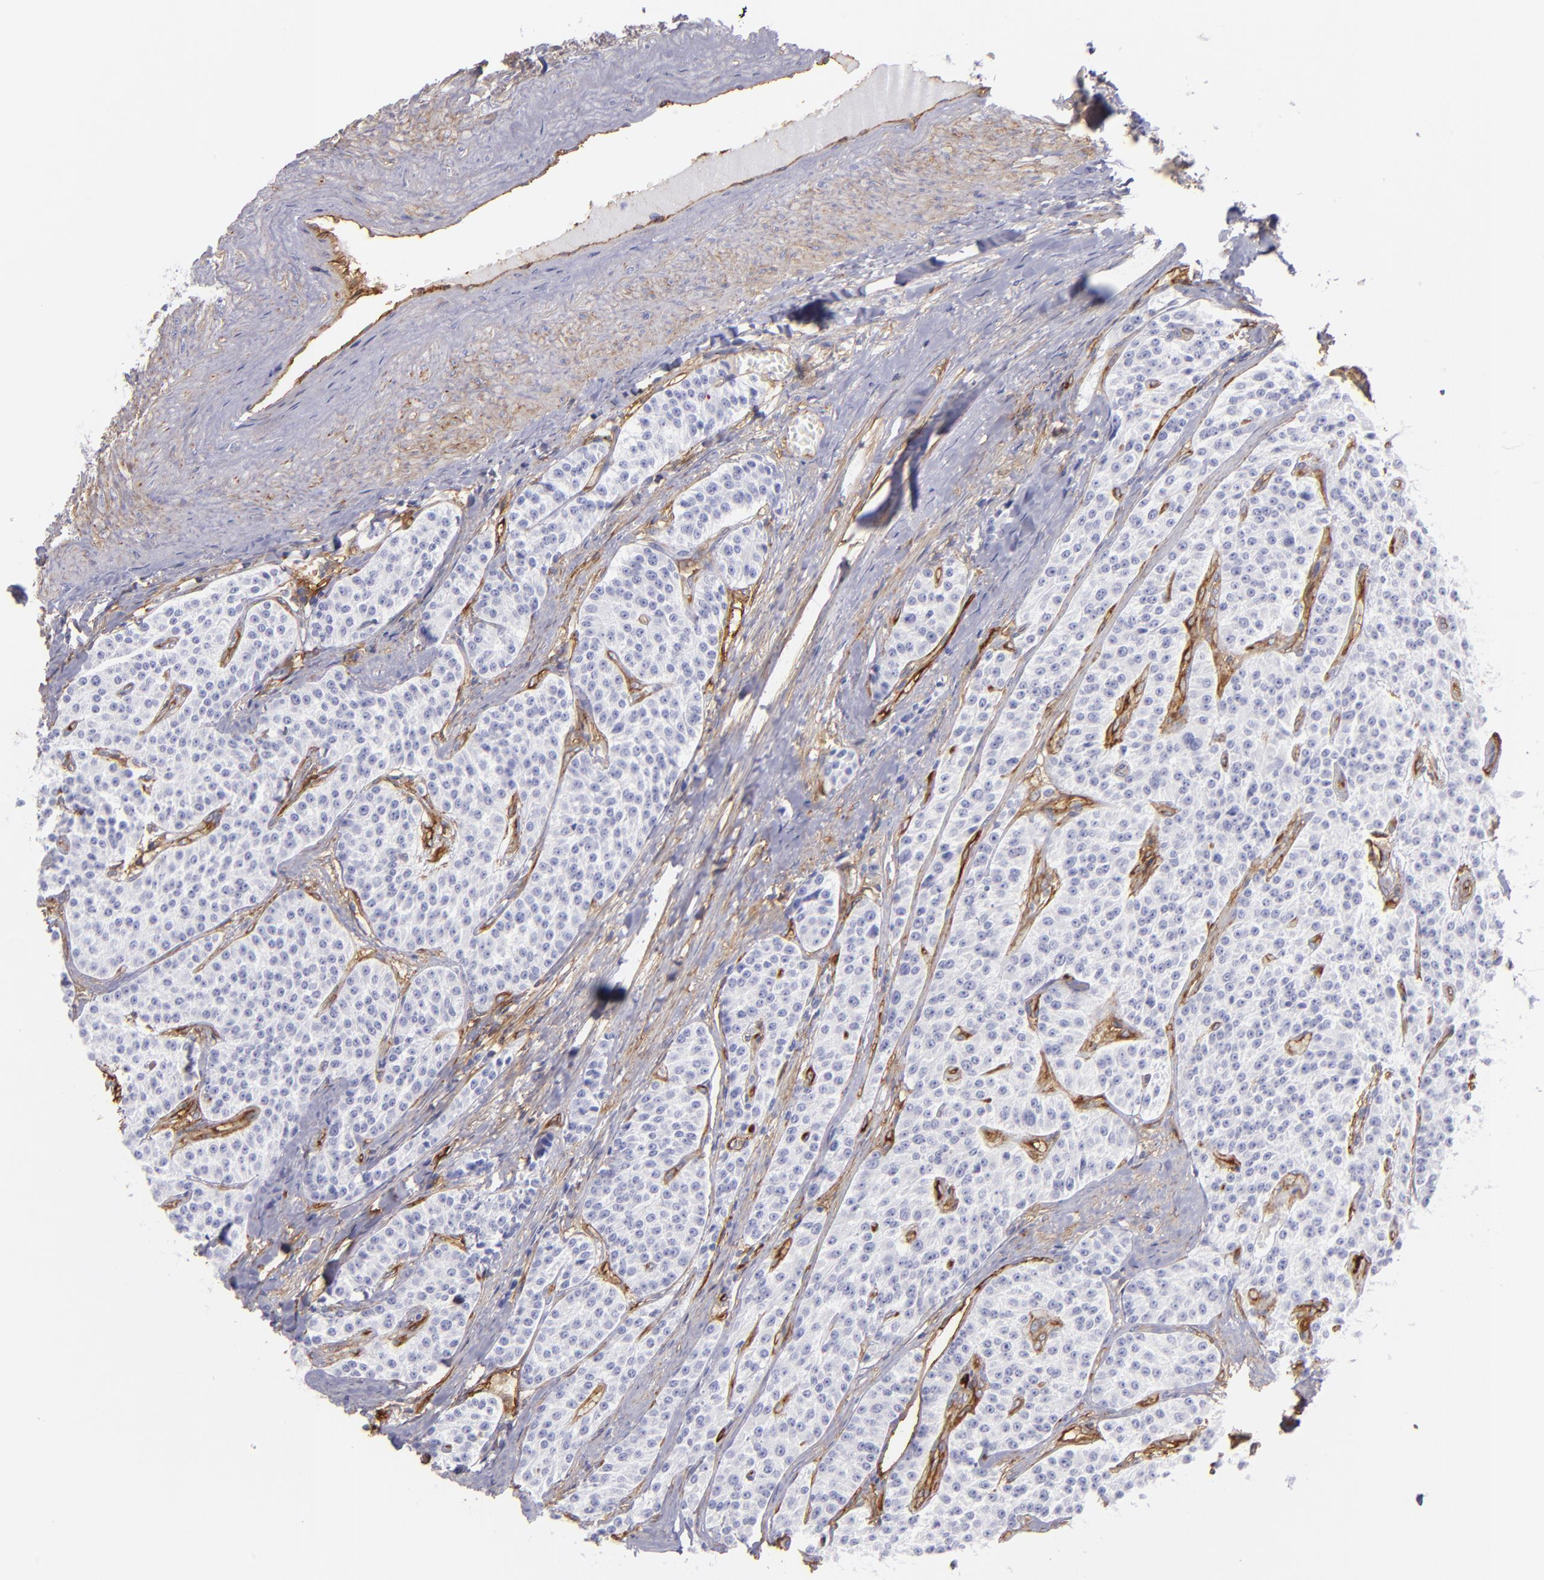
{"staining": {"intensity": "negative", "quantity": "none", "location": "none"}, "tissue": "carcinoid", "cell_type": "Tumor cells", "image_type": "cancer", "snomed": [{"axis": "morphology", "description": "Carcinoid, malignant, NOS"}, {"axis": "topography", "description": "Stomach"}], "caption": "Immunohistochemical staining of carcinoid reveals no significant positivity in tumor cells. (DAB IHC visualized using brightfield microscopy, high magnification).", "gene": "ENTPD1", "patient": {"sex": "female", "age": 76}}